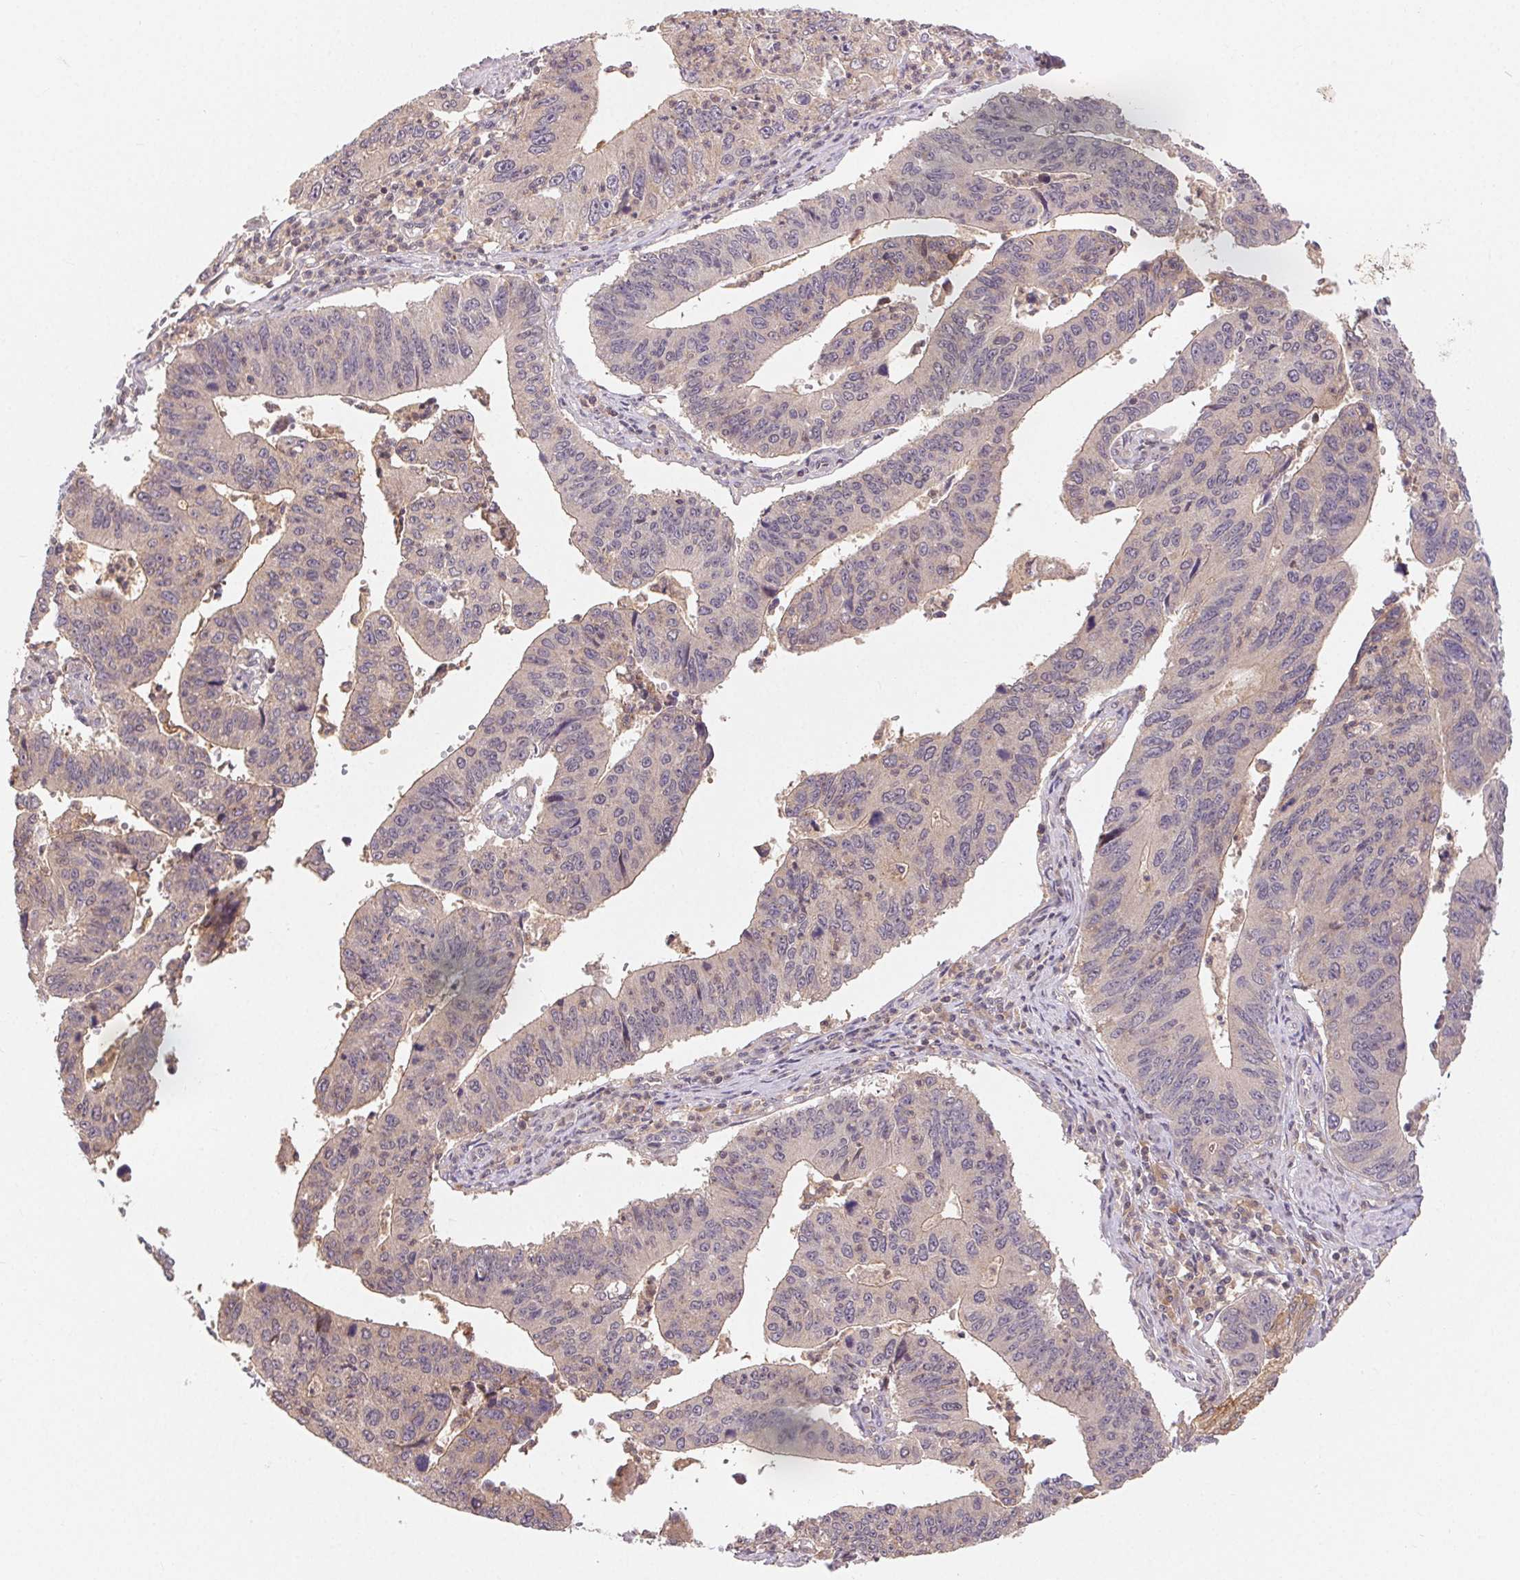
{"staining": {"intensity": "negative", "quantity": "none", "location": "none"}, "tissue": "stomach cancer", "cell_type": "Tumor cells", "image_type": "cancer", "snomed": [{"axis": "morphology", "description": "Adenocarcinoma, NOS"}, {"axis": "topography", "description": "Stomach"}], "caption": "This is an IHC image of stomach cancer. There is no staining in tumor cells.", "gene": "MAPKAPK2", "patient": {"sex": "male", "age": 59}}